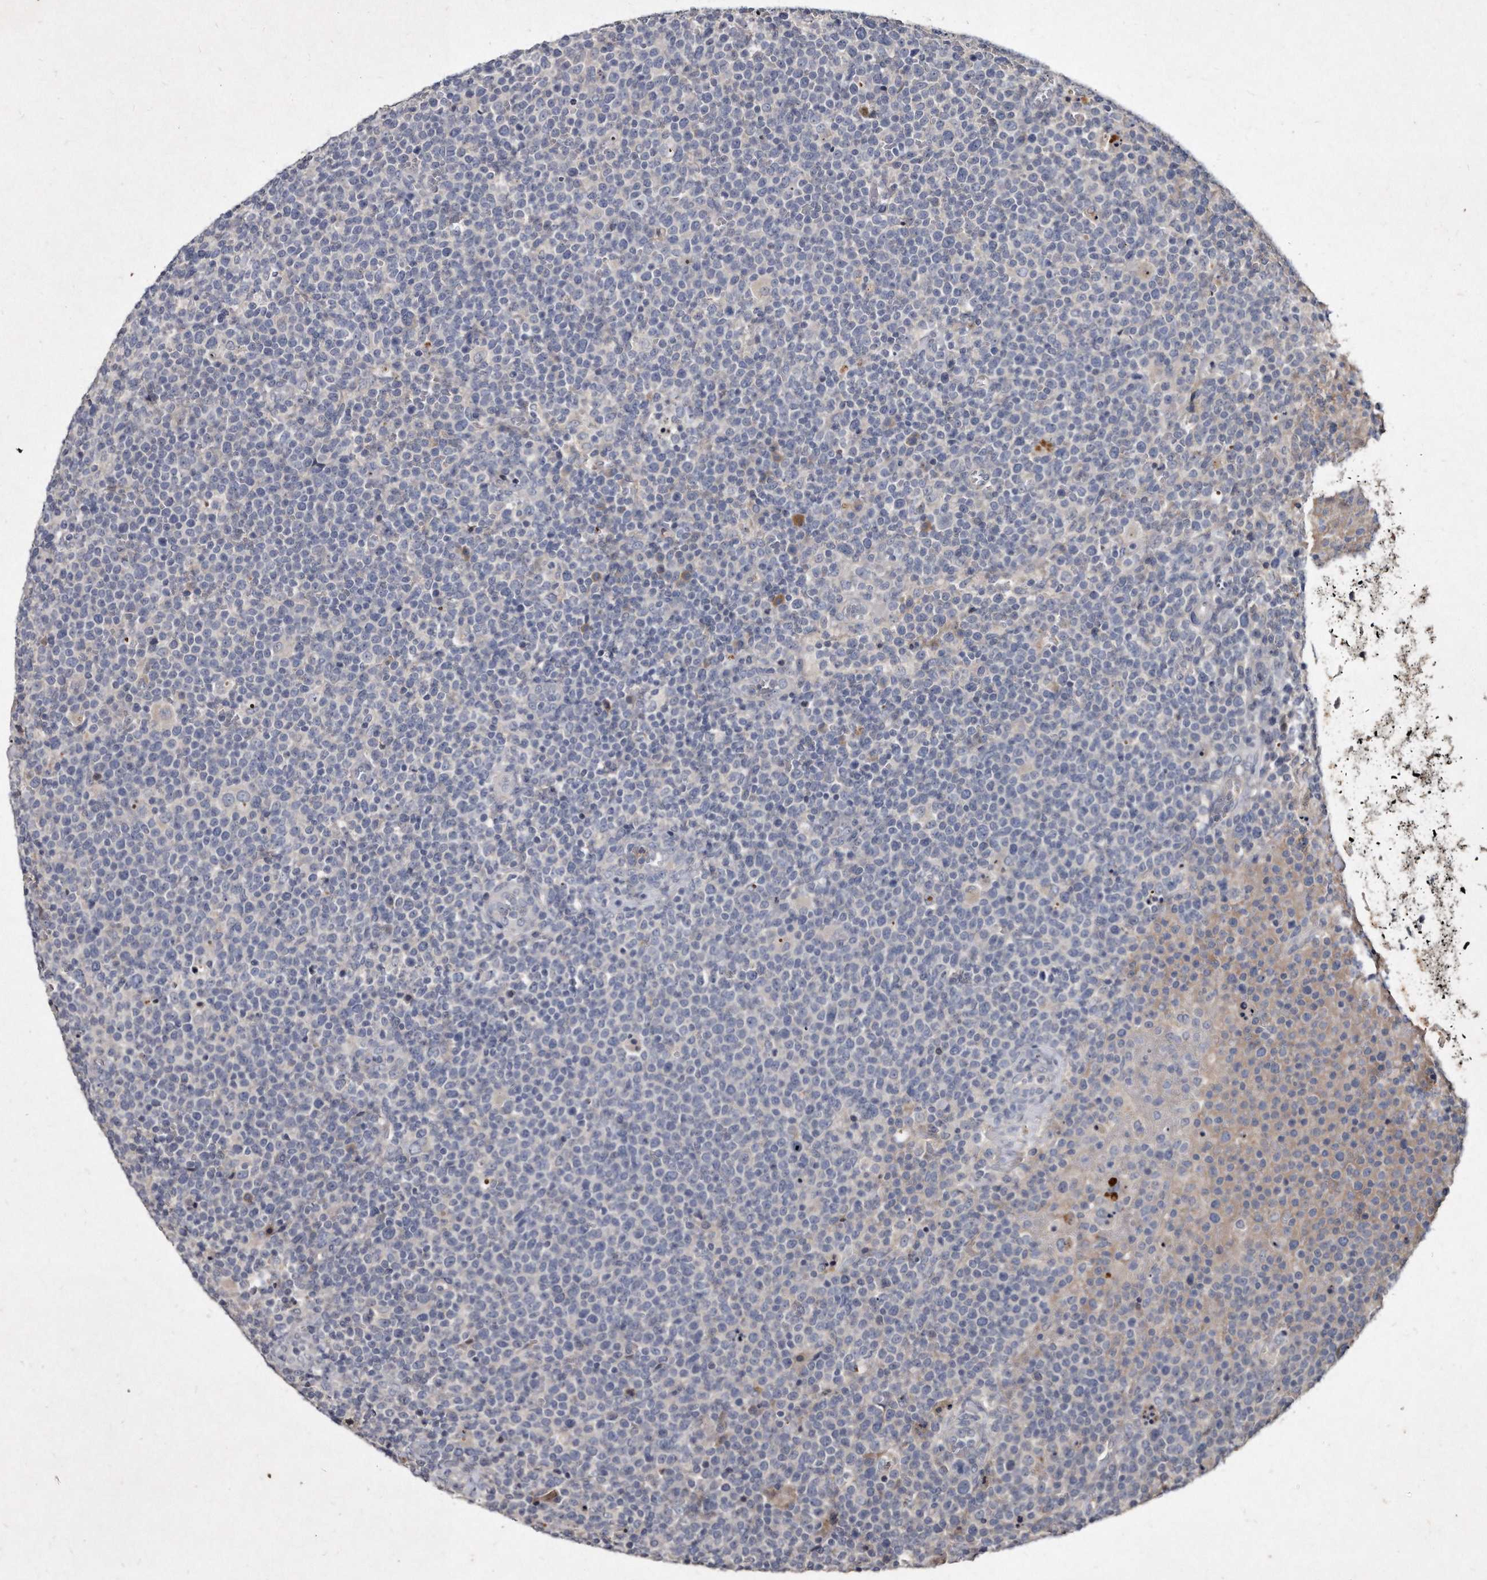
{"staining": {"intensity": "negative", "quantity": "none", "location": "none"}, "tissue": "lymphoma", "cell_type": "Tumor cells", "image_type": "cancer", "snomed": [{"axis": "morphology", "description": "Malignant lymphoma, non-Hodgkin's type, High grade"}, {"axis": "topography", "description": "Lymph node"}], "caption": "IHC of human malignant lymphoma, non-Hodgkin's type (high-grade) displays no expression in tumor cells.", "gene": "KLHDC3", "patient": {"sex": "male", "age": 61}}